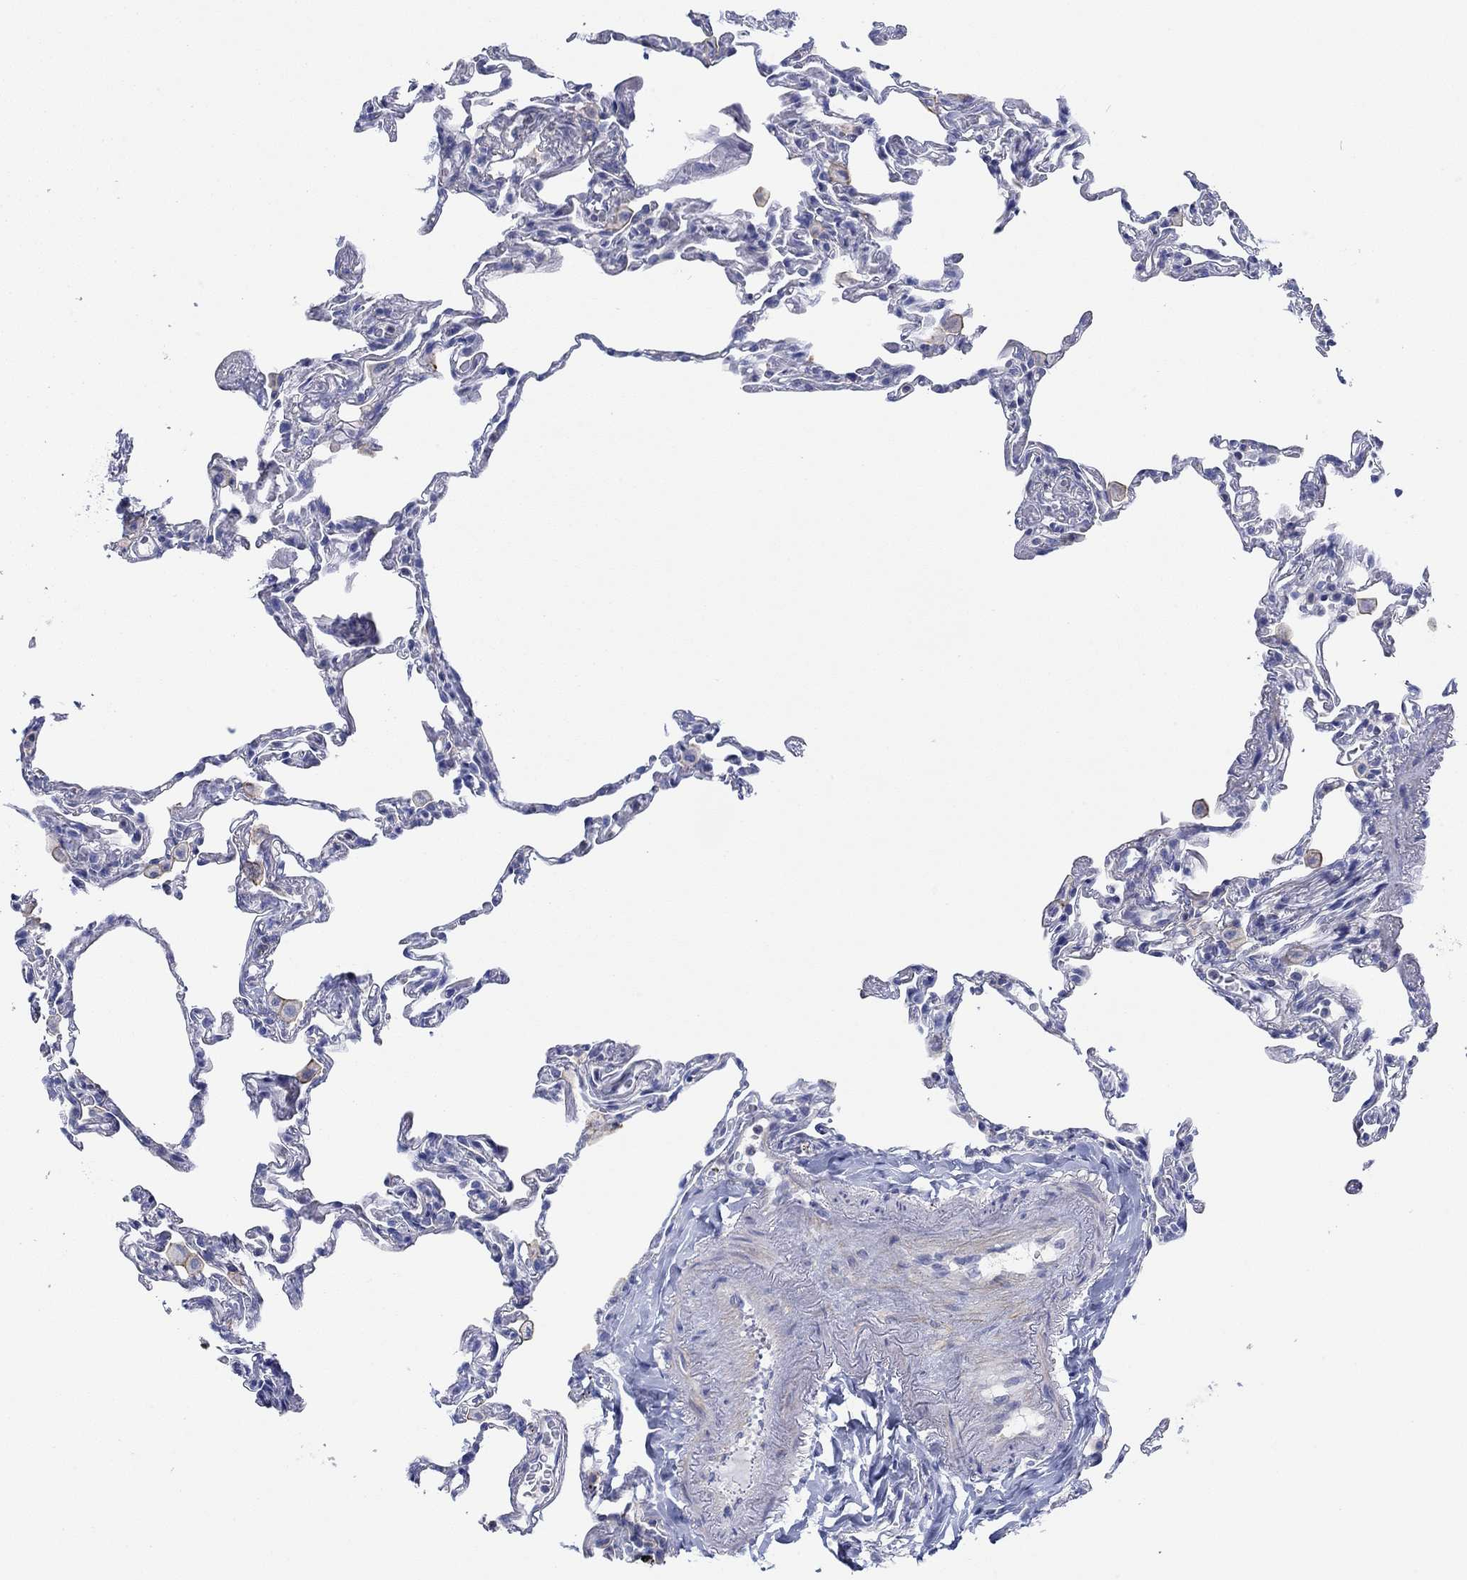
{"staining": {"intensity": "negative", "quantity": "none", "location": "none"}, "tissue": "lung", "cell_type": "Alveolar cells", "image_type": "normal", "snomed": [{"axis": "morphology", "description": "Normal tissue, NOS"}, {"axis": "topography", "description": "Lung"}], "caption": "Lung stained for a protein using IHC displays no expression alveolar cells.", "gene": "PPIL6", "patient": {"sex": "female", "age": 57}}